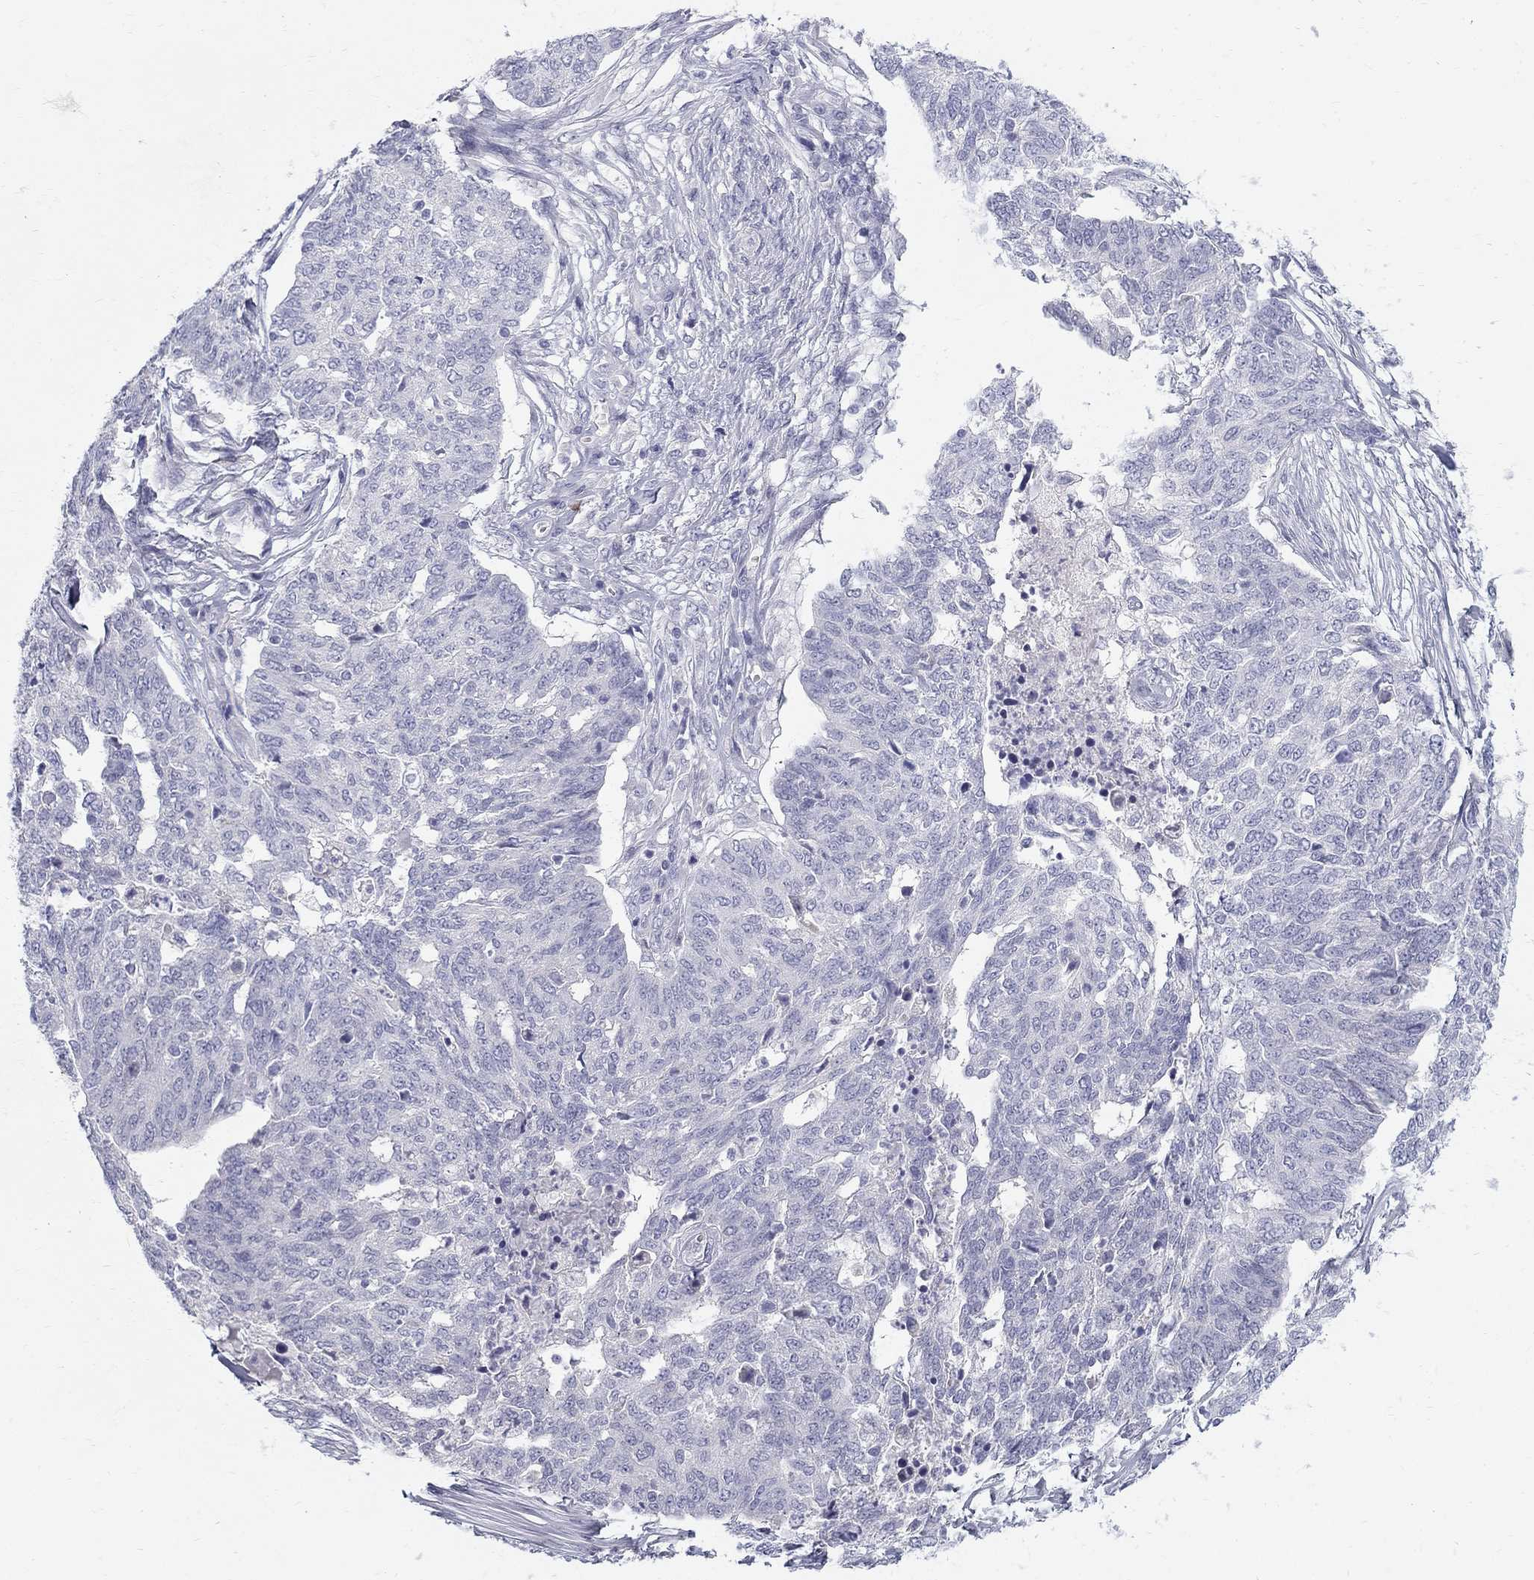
{"staining": {"intensity": "negative", "quantity": "none", "location": "none"}, "tissue": "ovarian cancer", "cell_type": "Tumor cells", "image_type": "cancer", "snomed": [{"axis": "morphology", "description": "Cystadenocarcinoma, serous, NOS"}, {"axis": "topography", "description": "Ovary"}], "caption": "Immunohistochemistry (IHC) of human ovarian cancer (serous cystadenocarcinoma) exhibits no expression in tumor cells. (Stains: DAB (3,3'-diaminobenzidine) IHC with hematoxylin counter stain, Microscopy: brightfield microscopy at high magnification).", "gene": "MAGEB6", "patient": {"sex": "female", "age": 67}}